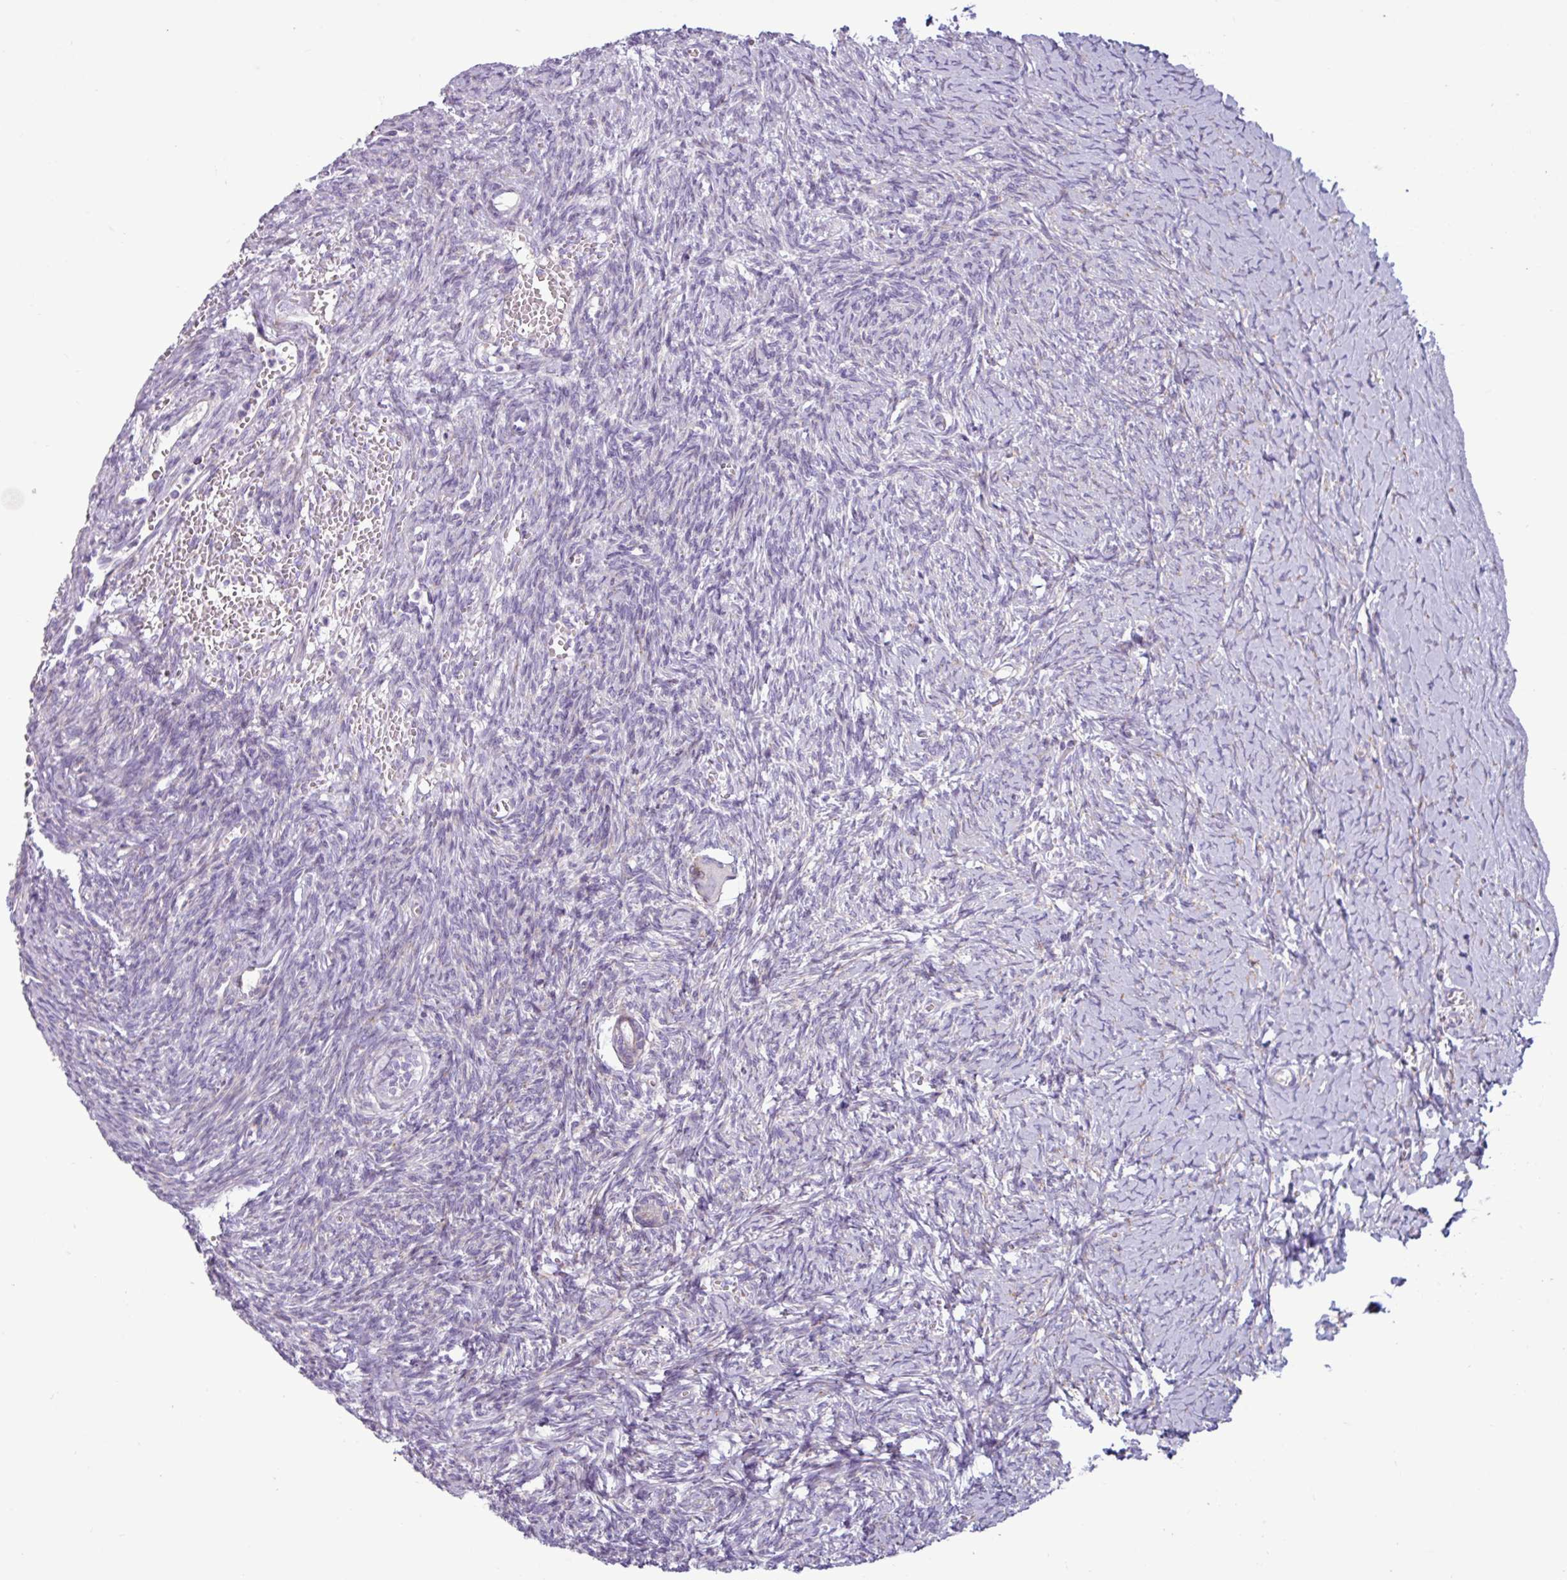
{"staining": {"intensity": "negative", "quantity": "none", "location": "none"}, "tissue": "ovary", "cell_type": "Follicle cells", "image_type": "normal", "snomed": [{"axis": "morphology", "description": "Normal tissue, NOS"}, {"axis": "topography", "description": "Ovary"}], "caption": "Immunohistochemistry (IHC) of normal ovary displays no positivity in follicle cells.", "gene": "PPP1R35", "patient": {"sex": "female", "age": 39}}